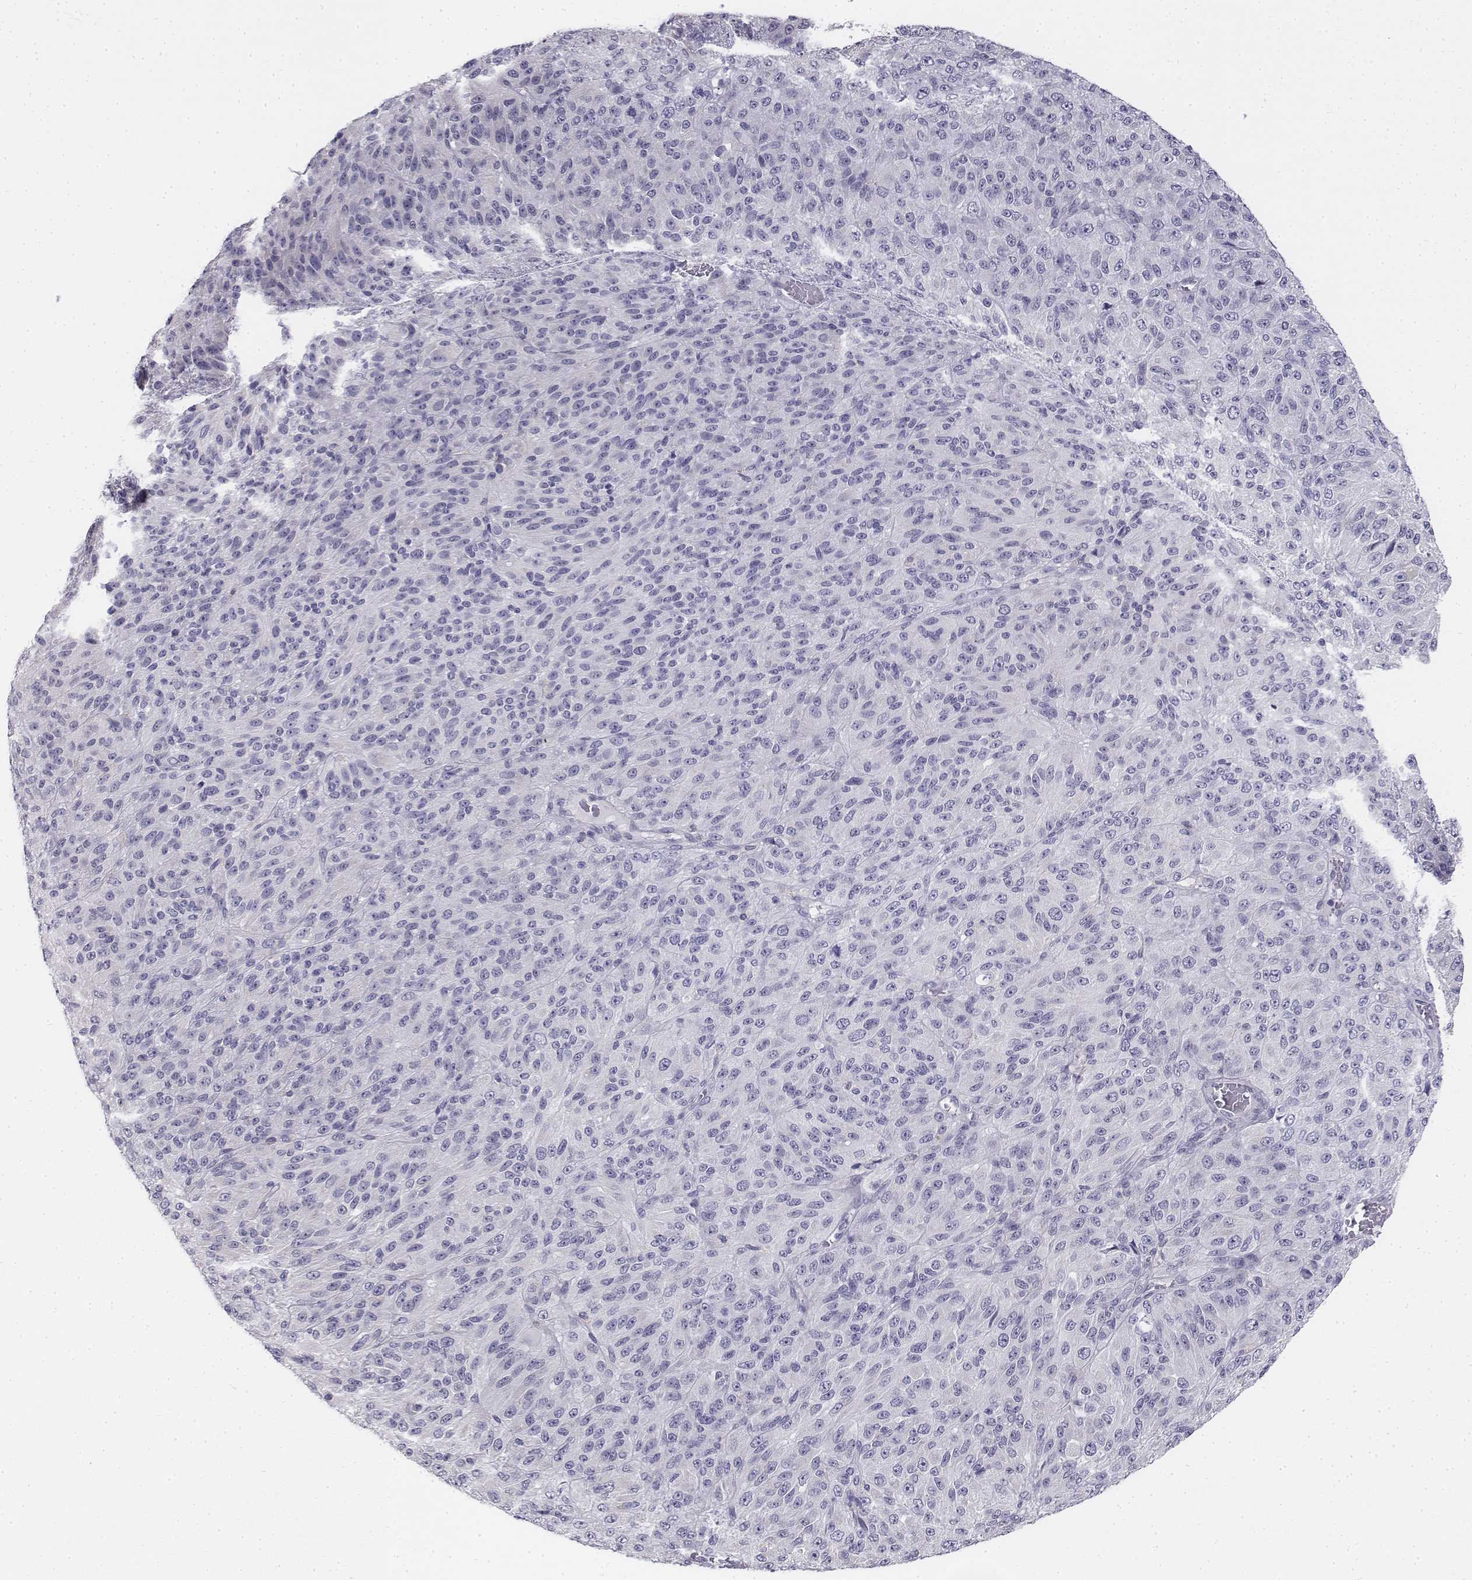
{"staining": {"intensity": "negative", "quantity": "none", "location": "none"}, "tissue": "melanoma", "cell_type": "Tumor cells", "image_type": "cancer", "snomed": [{"axis": "morphology", "description": "Malignant melanoma, Metastatic site"}, {"axis": "topography", "description": "Brain"}], "caption": "This is an immunohistochemistry (IHC) photomicrograph of malignant melanoma (metastatic site). There is no staining in tumor cells.", "gene": "PENK", "patient": {"sex": "female", "age": 56}}